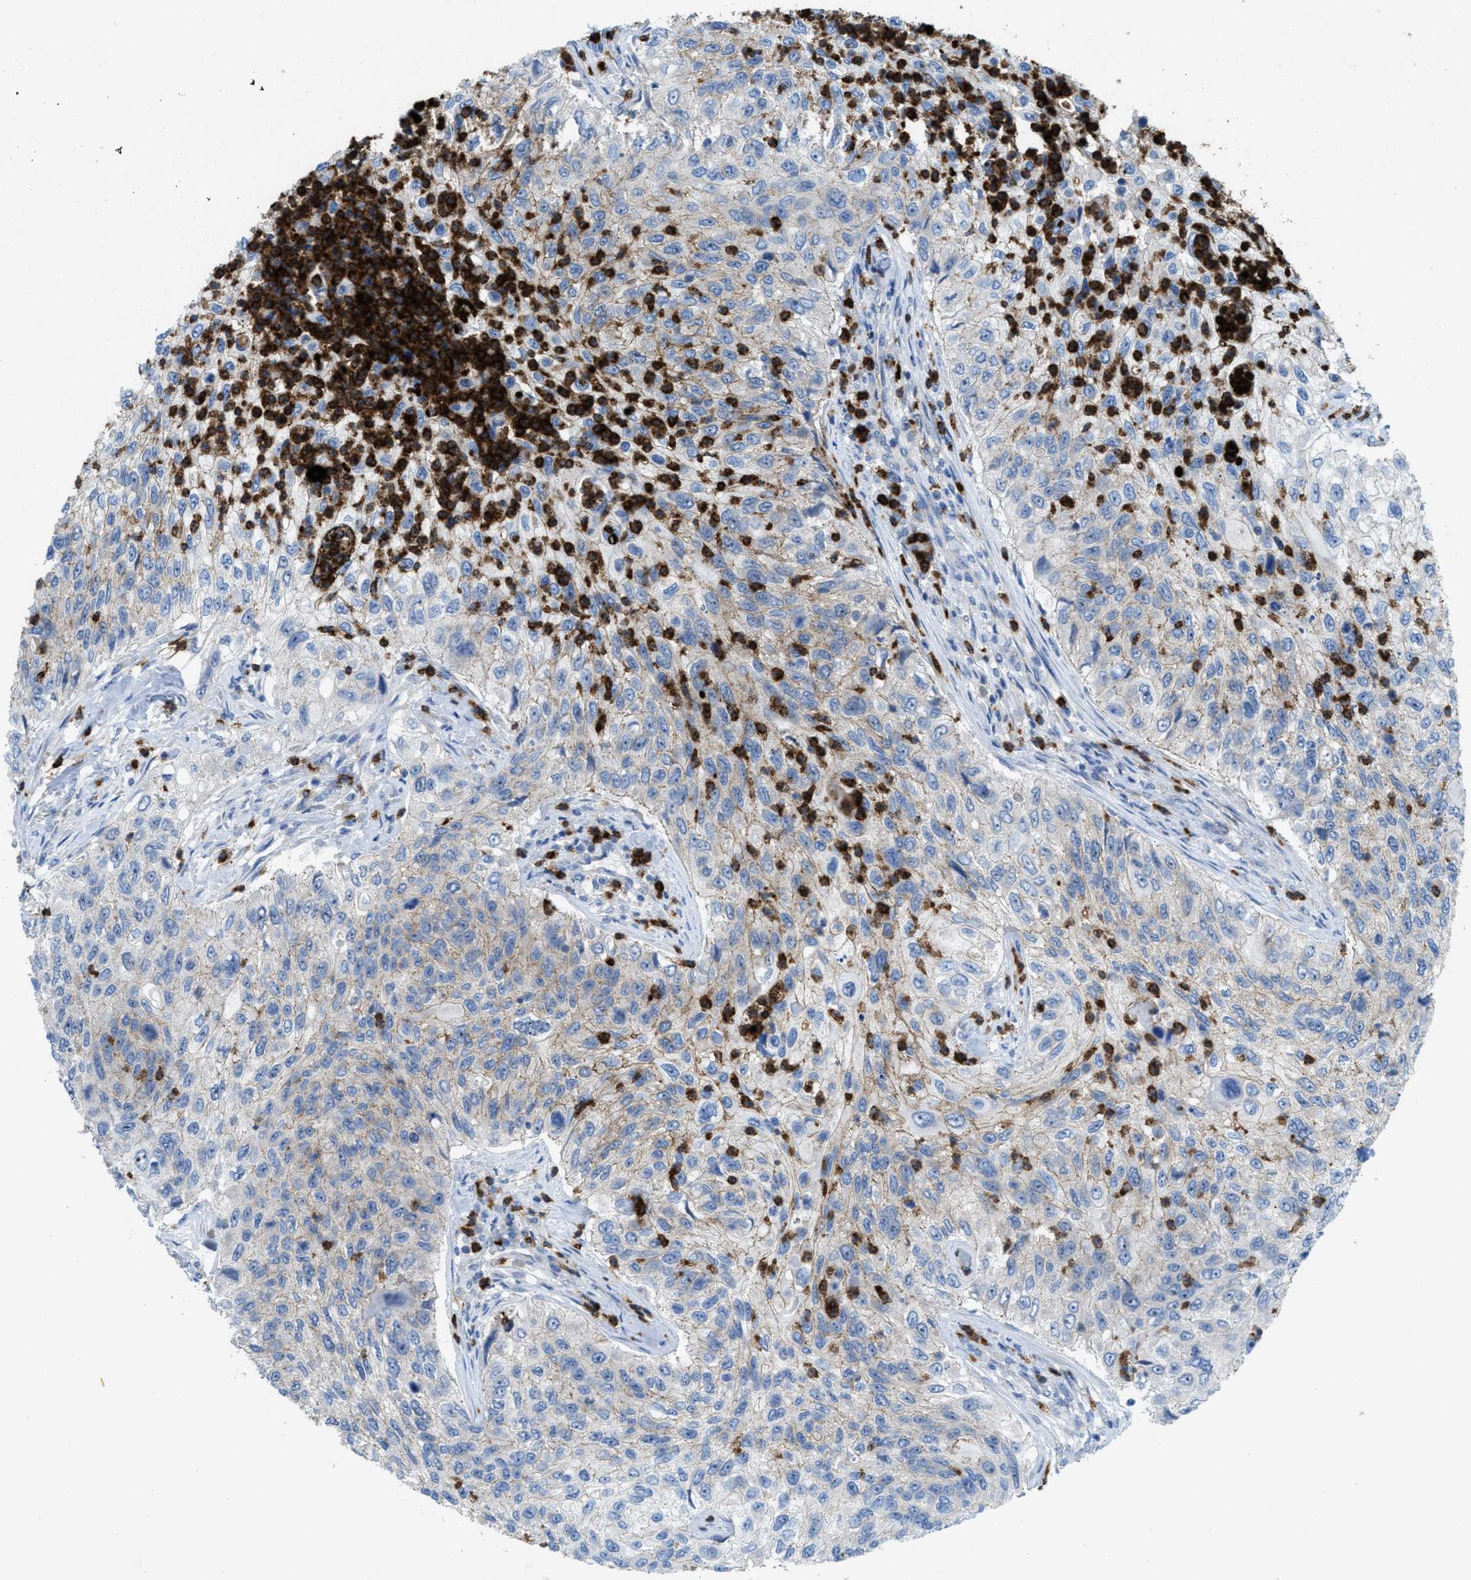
{"staining": {"intensity": "weak", "quantity": "<25%", "location": "cytoplasmic/membranous"}, "tissue": "urothelial cancer", "cell_type": "Tumor cells", "image_type": "cancer", "snomed": [{"axis": "morphology", "description": "Urothelial carcinoma, High grade"}, {"axis": "topography", "description": "Urinary bladder"}], "caption": "Tumor cells show no significant positivity in high-grade urothelial carcinoma.", "gene": "CMTM1", "patient": {"sex": "female", "age": 60}}